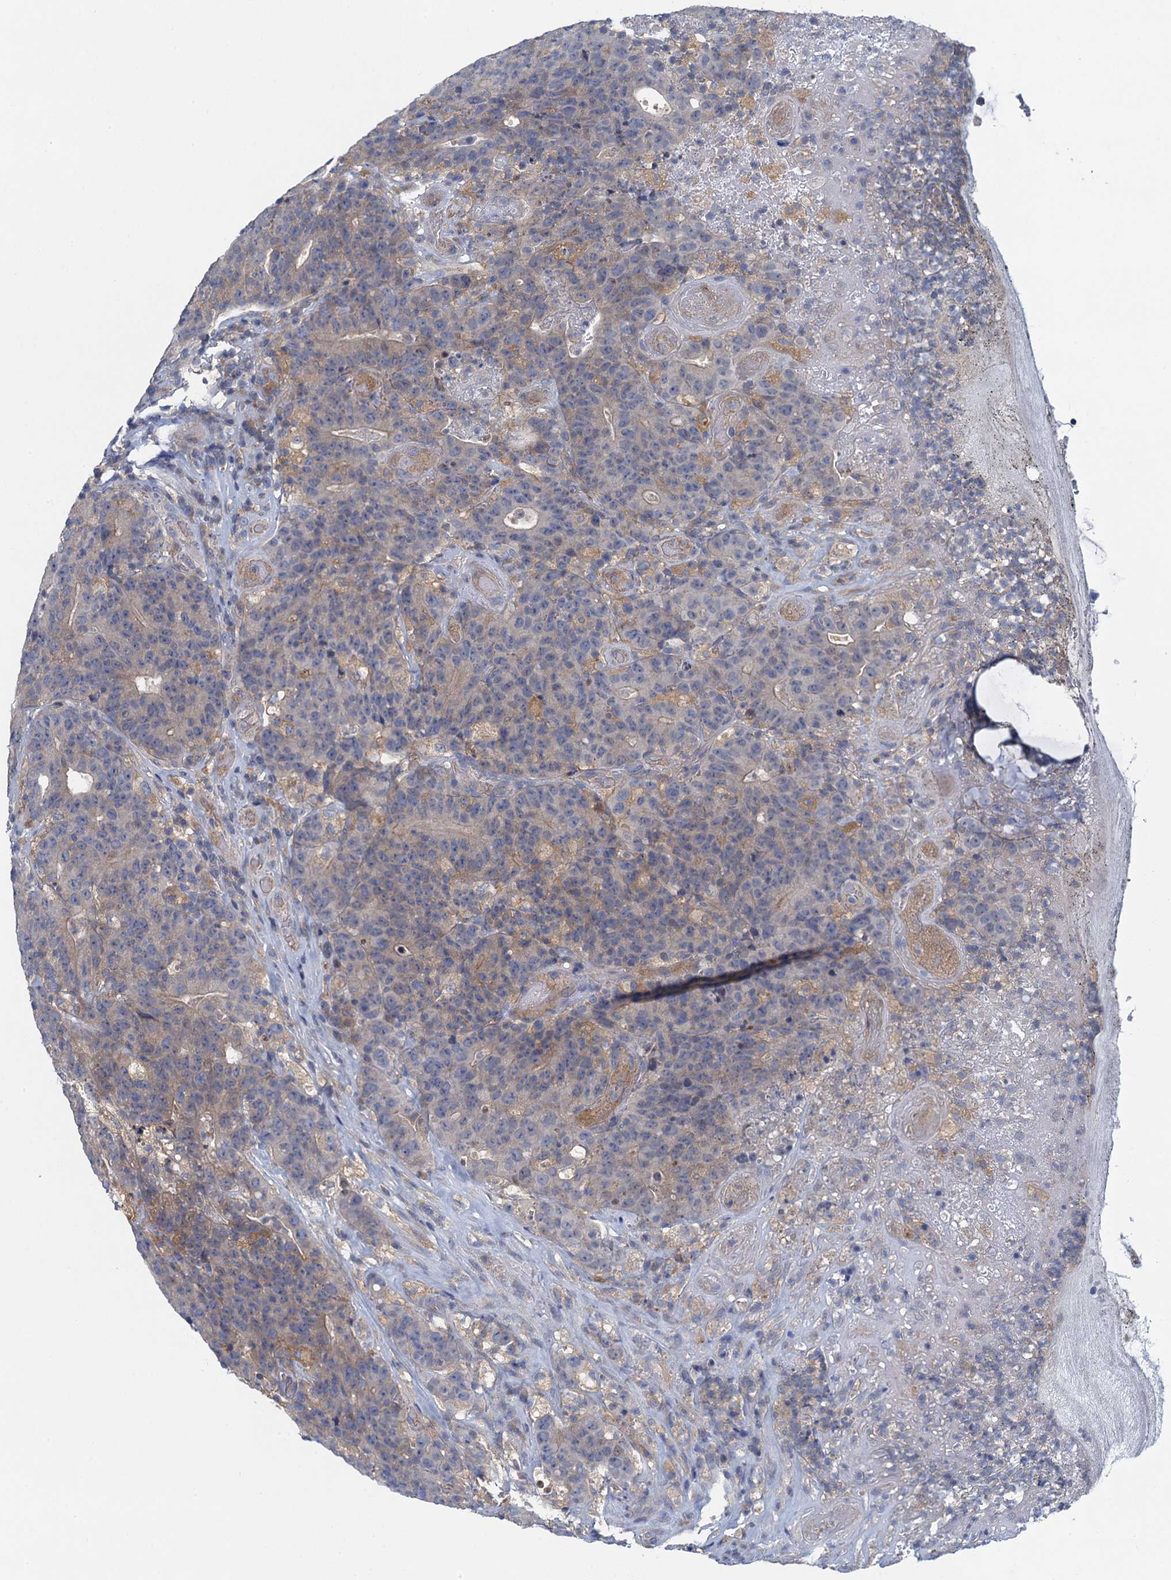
{"staining": {"intensity": "weak", "quantity": "<25%", "location": "cytoplasmic/membranous"}, "tissue": "colorectal cancer", "cell_type": "Tumor cells", "image_type": "cancer", "snomed": [{"axis": "morphology", "description": "Adenocarcinoma, NOS"}, {"axis": "topography", "description": "Colon"}], "caption": "DAB (3,3'-diaminobenzidine) immunohistochemical staining of colorectal cancer (adenocarcinoma) demonstrates no significant staining in tumor cells.", "gene": "NCKAP1L", "patient": {"sex": "female", "age": 75}}